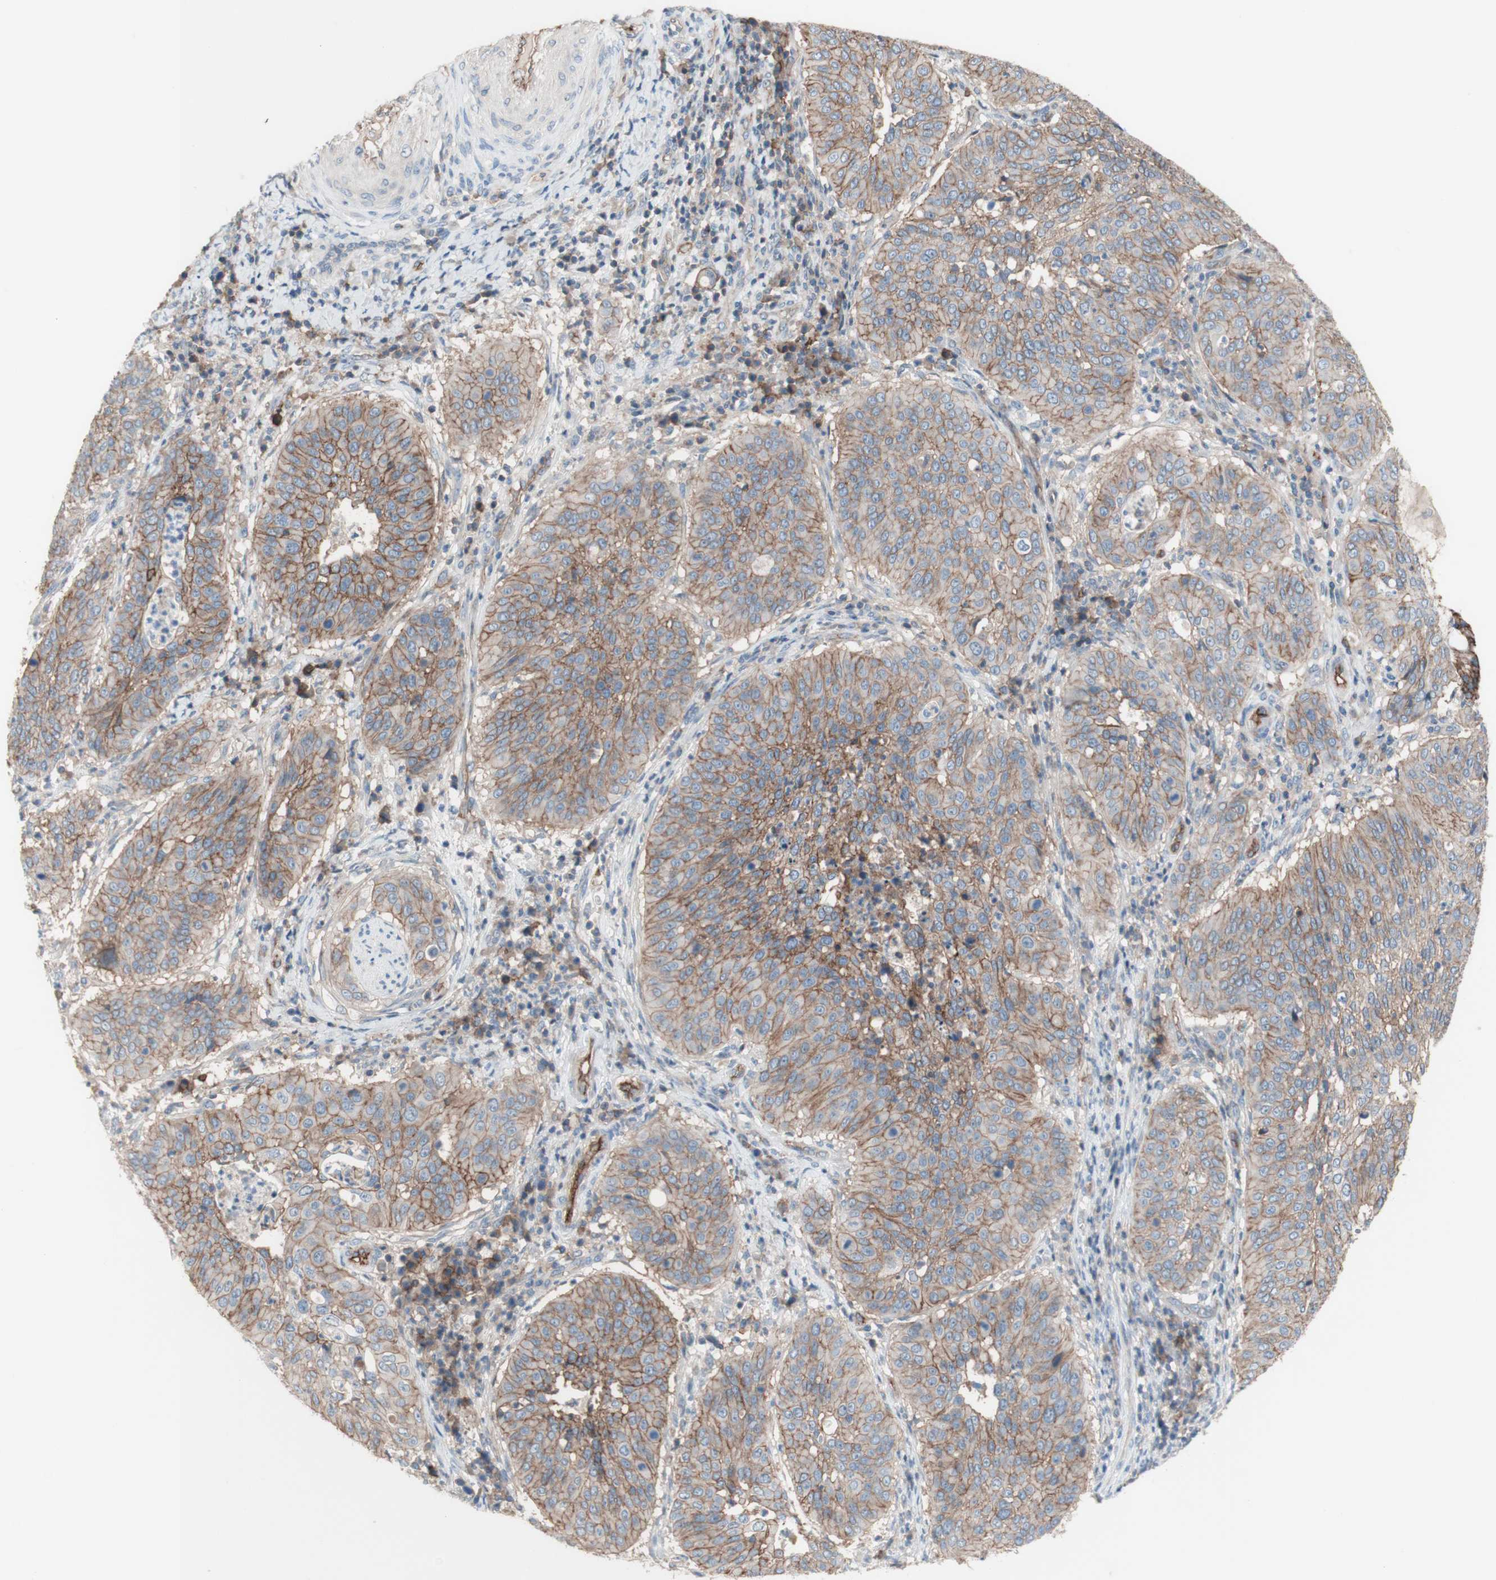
{"staining": {"intensity": "moderate", "quantity": ">75%", "location": "cytoplasmic/membranous"}, "tissue": "cervical cancer", "cell_type": "Tumor cells", "image_type": "cancer", "snomed": [{"axis": "morphology", "description": "Normal tissue, NOS"}, {"axis": "morphology", "description": "Squamous cell carcinoma, NOS"}, {"axis": "topography", "description": "Cervix"}], "caption": "The histopathology image exhibits immunohistochemical staining of cervical squamous cell carcinoma. There is moderate cytoplasmic/membranous positivity is present in about >75% of tumor cells.", "gene": "CD46", "patient": {"sex": "female", "age": 39}}